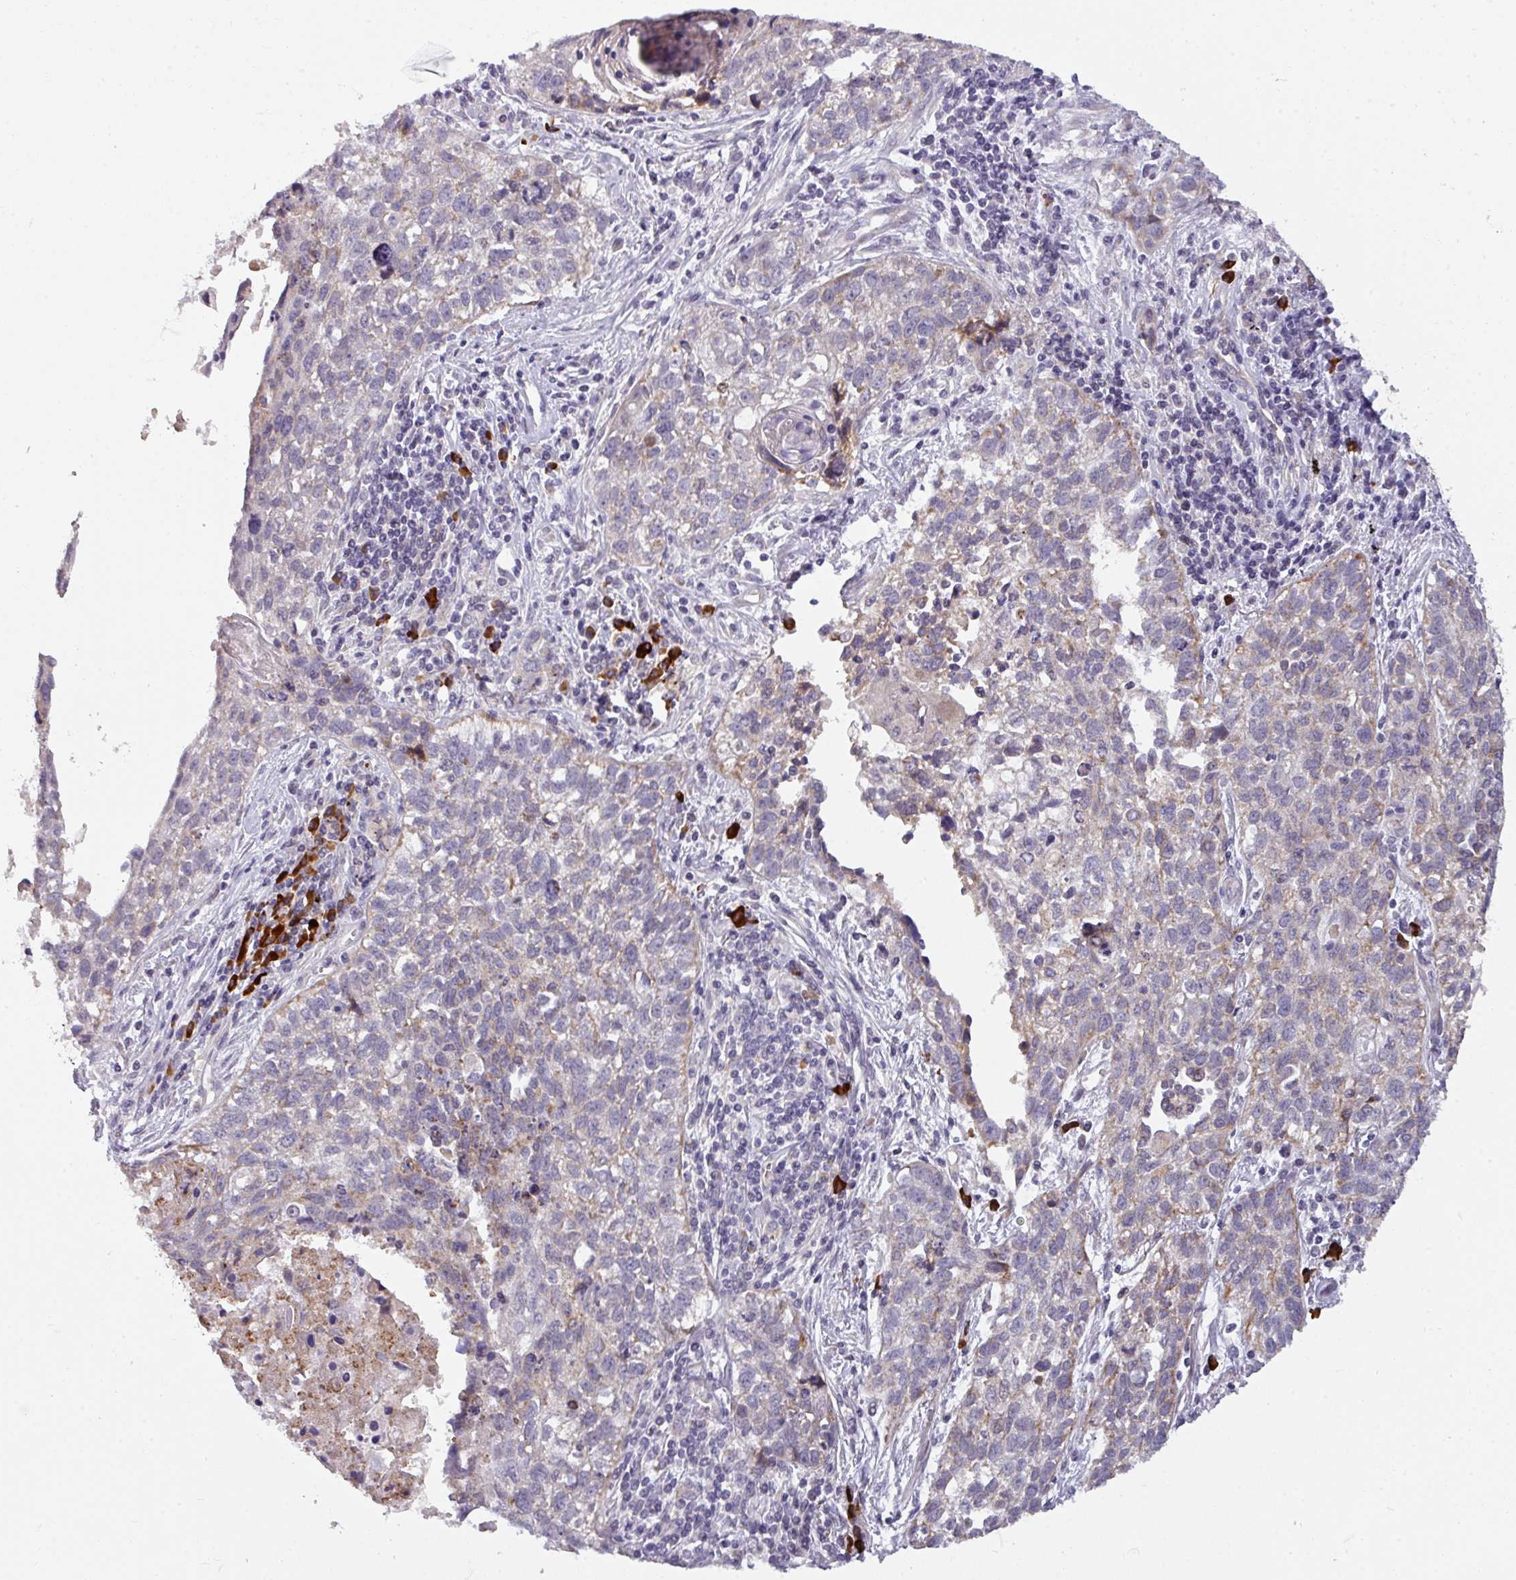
{"staining": {"intensity": "weak", "quantity": "<25%", "location": "cytoplasmic/membranous"}, "tissue": "lung cancer", "cell_type": "Tumor cells", "image_type": "cancer", "snomed": [{"axis": "morphology", "description": "Squamous cell carcinoma, NOS"}, {"axis": "topography", "description": "Lung"}], "caption": "Micrograph shows no protein positivity in tumor cells of lung squamous cell carcinoma tissue.", "gene": "C2orf68", "patient": {"sex": "male", "age": 74}}